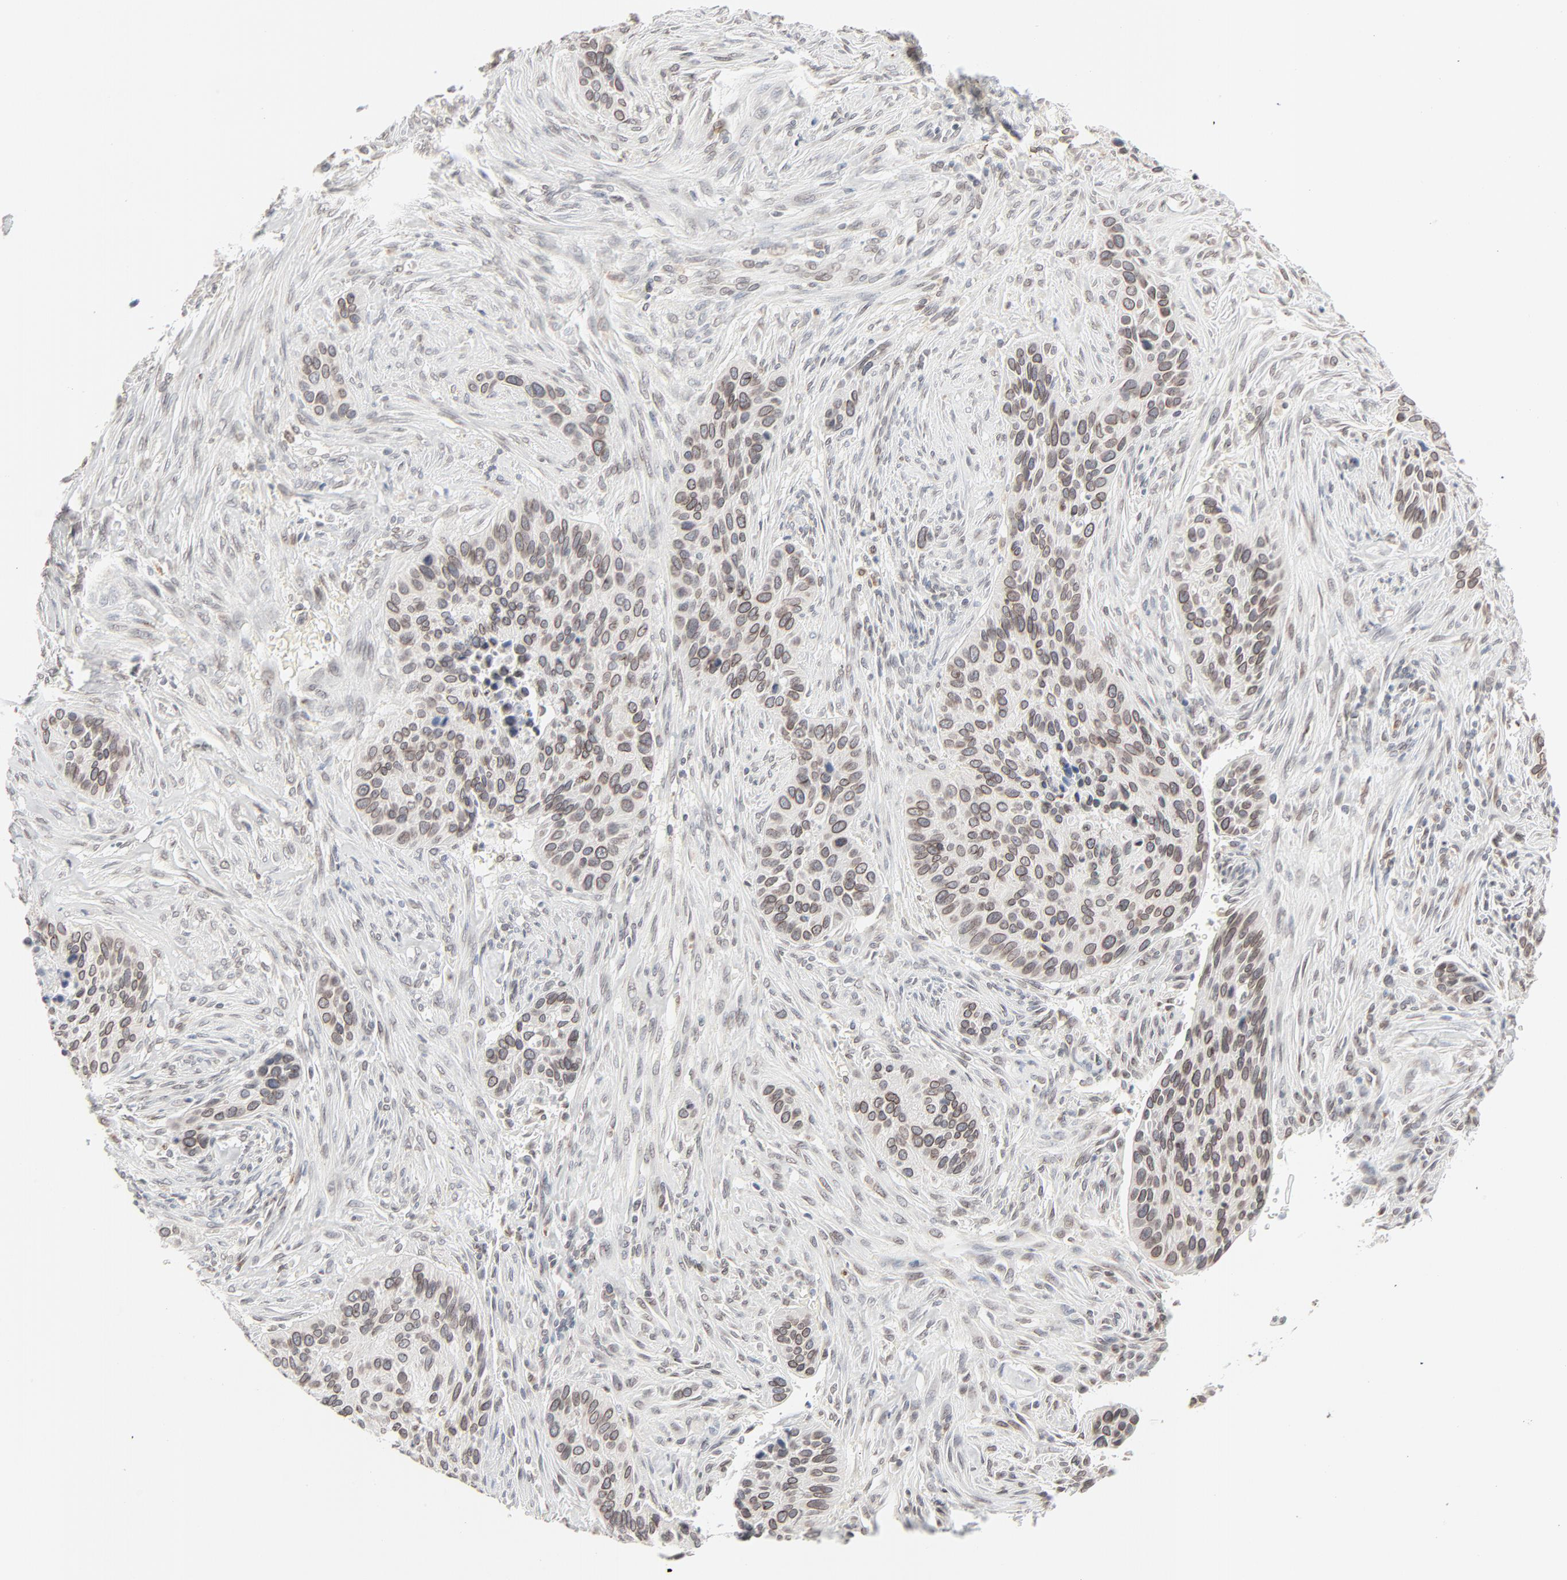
{"staining": {"intensity": "moderate", "quantity": "25%-75%", "location": "cytoplasmic/membranous,nuclear"}, "tissue": "cervical cancer", "cell_type": "Tumor cells", "image_type": "cancer", "snomed": [{"axis": "morphology", "description": "Adenocarcinoma, NOS"}, {"axis": "topography", "description": "Cervix"}], "caption": "A medium amount of moderate cytoplasmic/membranous and nuclear expression is present in about 25%-75% of tumor cells in adenocarcinoma (cervical) tissue. (DAB IHC, brown staining for protein, blue staining for nuclei).", "gene": "MAD1L1", "patient": {"sex": "female", "age": 29}}